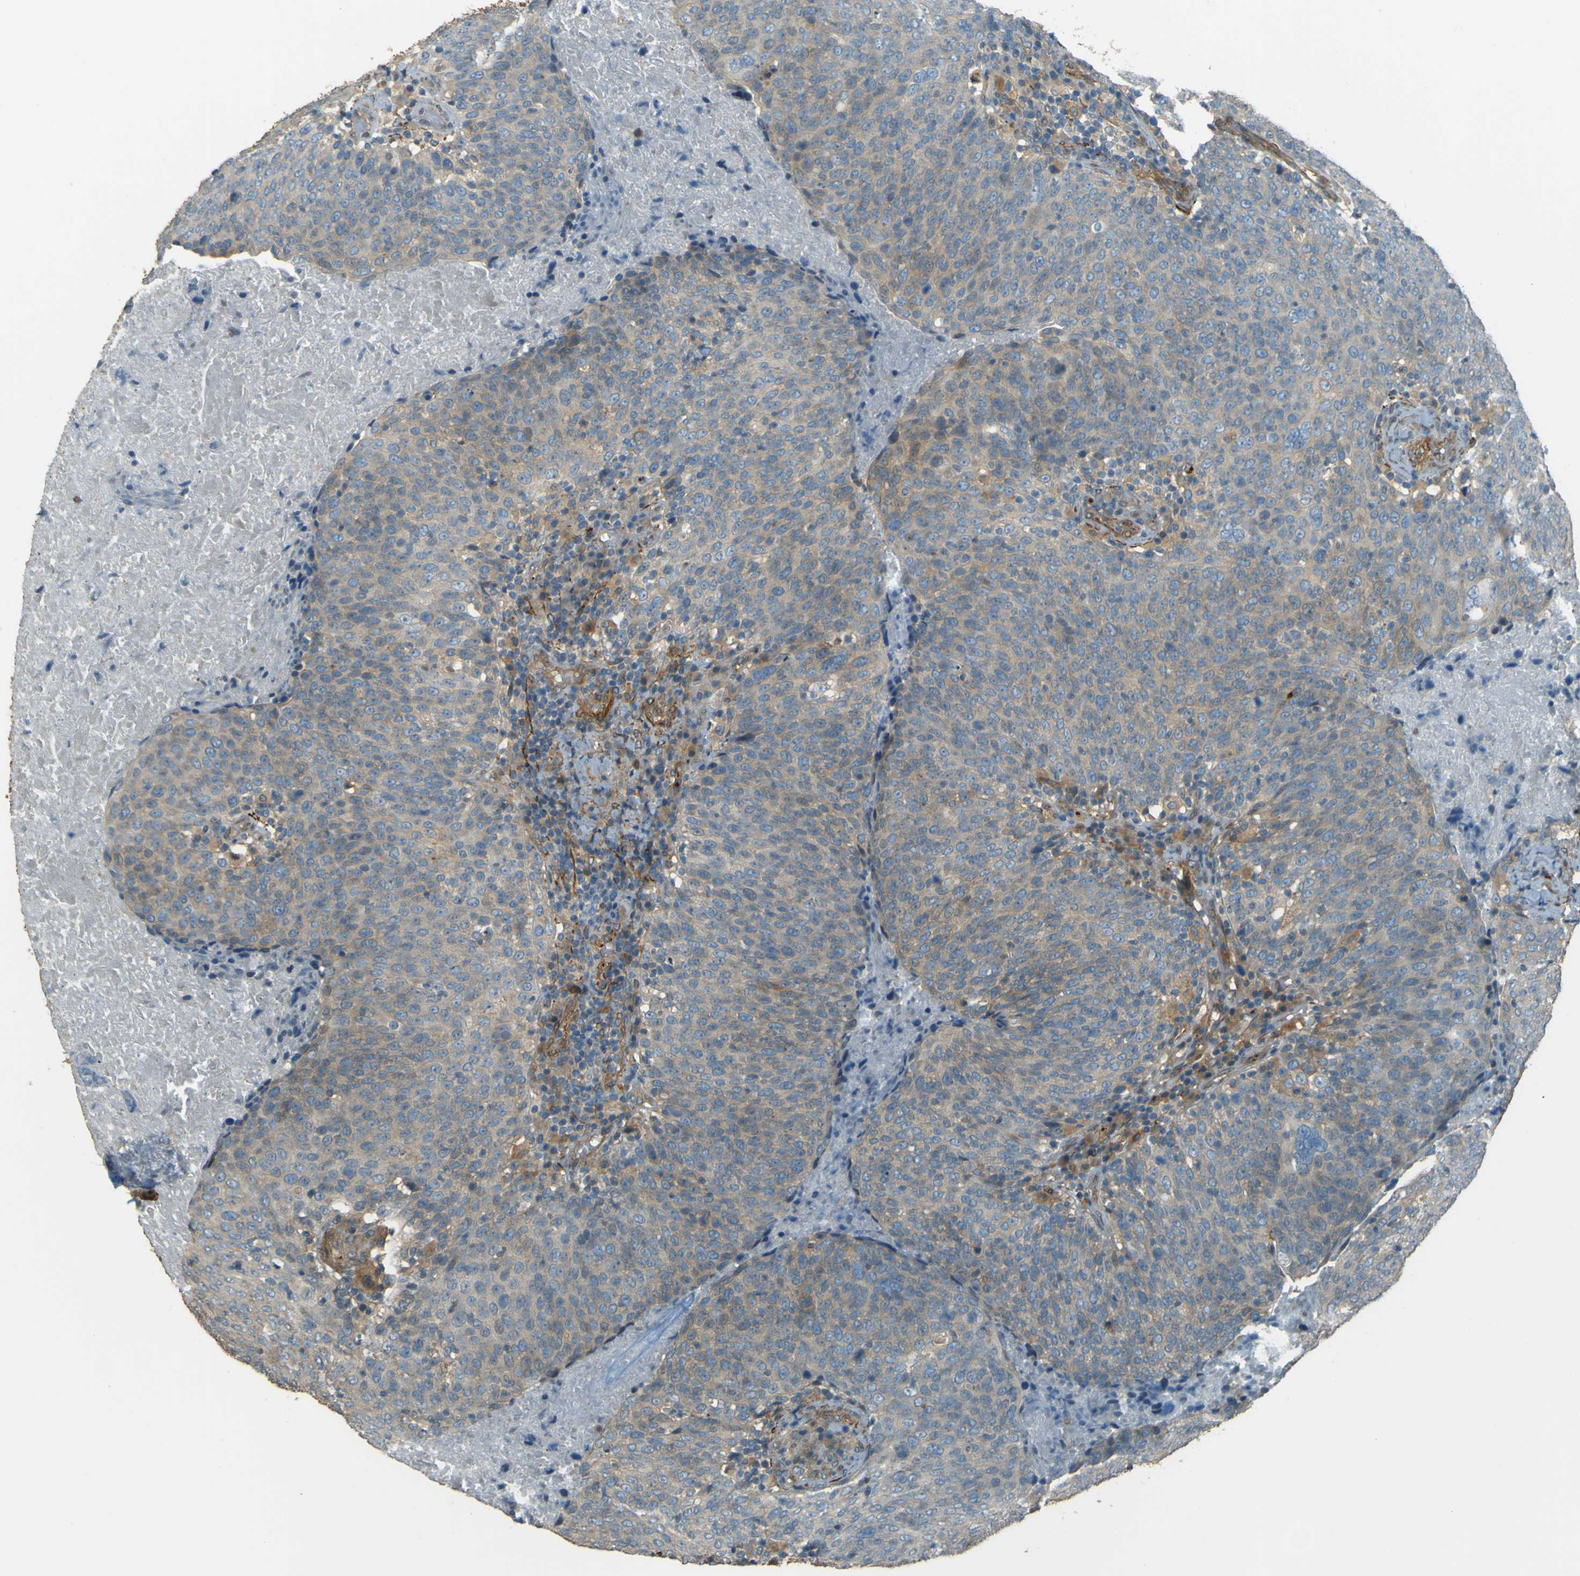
{"staining": {"intensity": "weak", "quantity": "25%-75%", "location": "cytoplasmic/membranous"}, "tissue": "head and neck cancer", "cell_type": "Tumor cells", "image_type": "cancer", "snomed": [{"axis": "morphology", "description": "Squamous cell carcinoma, NOS"}, {"axis": "morphology", "description": "Squamous cell carcinoma, metastatic, NOS"}, {"axis": "topography", "description": "Lymph node"}, {"axis": "topography", "description": "Head-Neck"}], "caption": "Immunohistochemical staining of metastatic squamous cell carcinoma (head and neck) exhibits weak cytoplasmic/membranous protein expression in approximately 25%-75% of tumor cells.", "gene": "NEXN", "patient": {"sex": "male", "age": 62}}